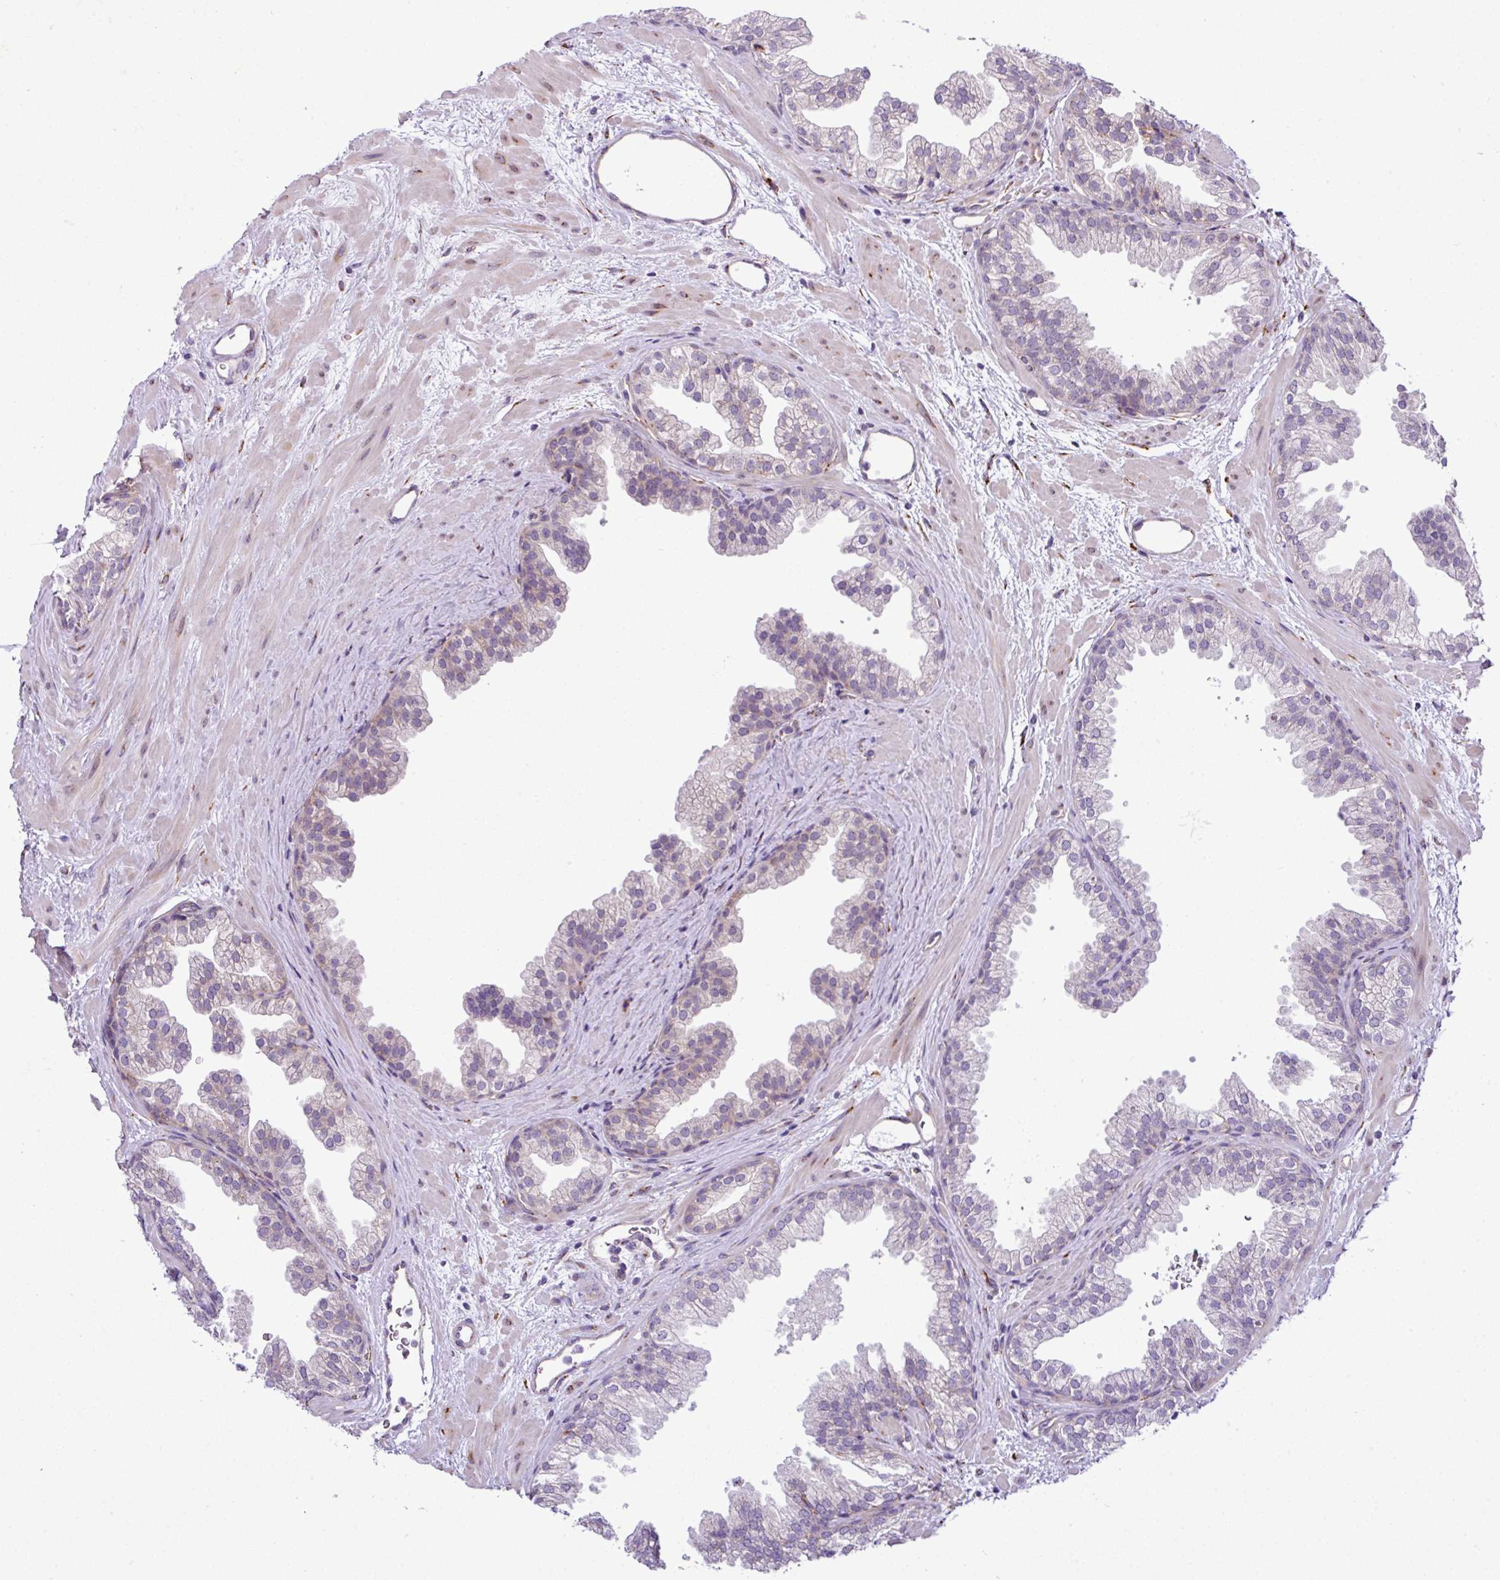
{"staining": {"intensity": "weak", "quantity": "<25%", "location": "cytoplasmic/membranous"}, "tissue": "prostate", "cell_type": "Glandular cells", "image_type": "normal", "snomed": [{"axis": "morphology", "description": "Normal tissue, NOS"}, {"axis": "topography", "description": "Prostate"}], "caption": "The micrograph demonstrates no staining of glandular cells in benign prostate.", "gene": "CFAP97", "patient": {"sex": "male", "age": 37}}